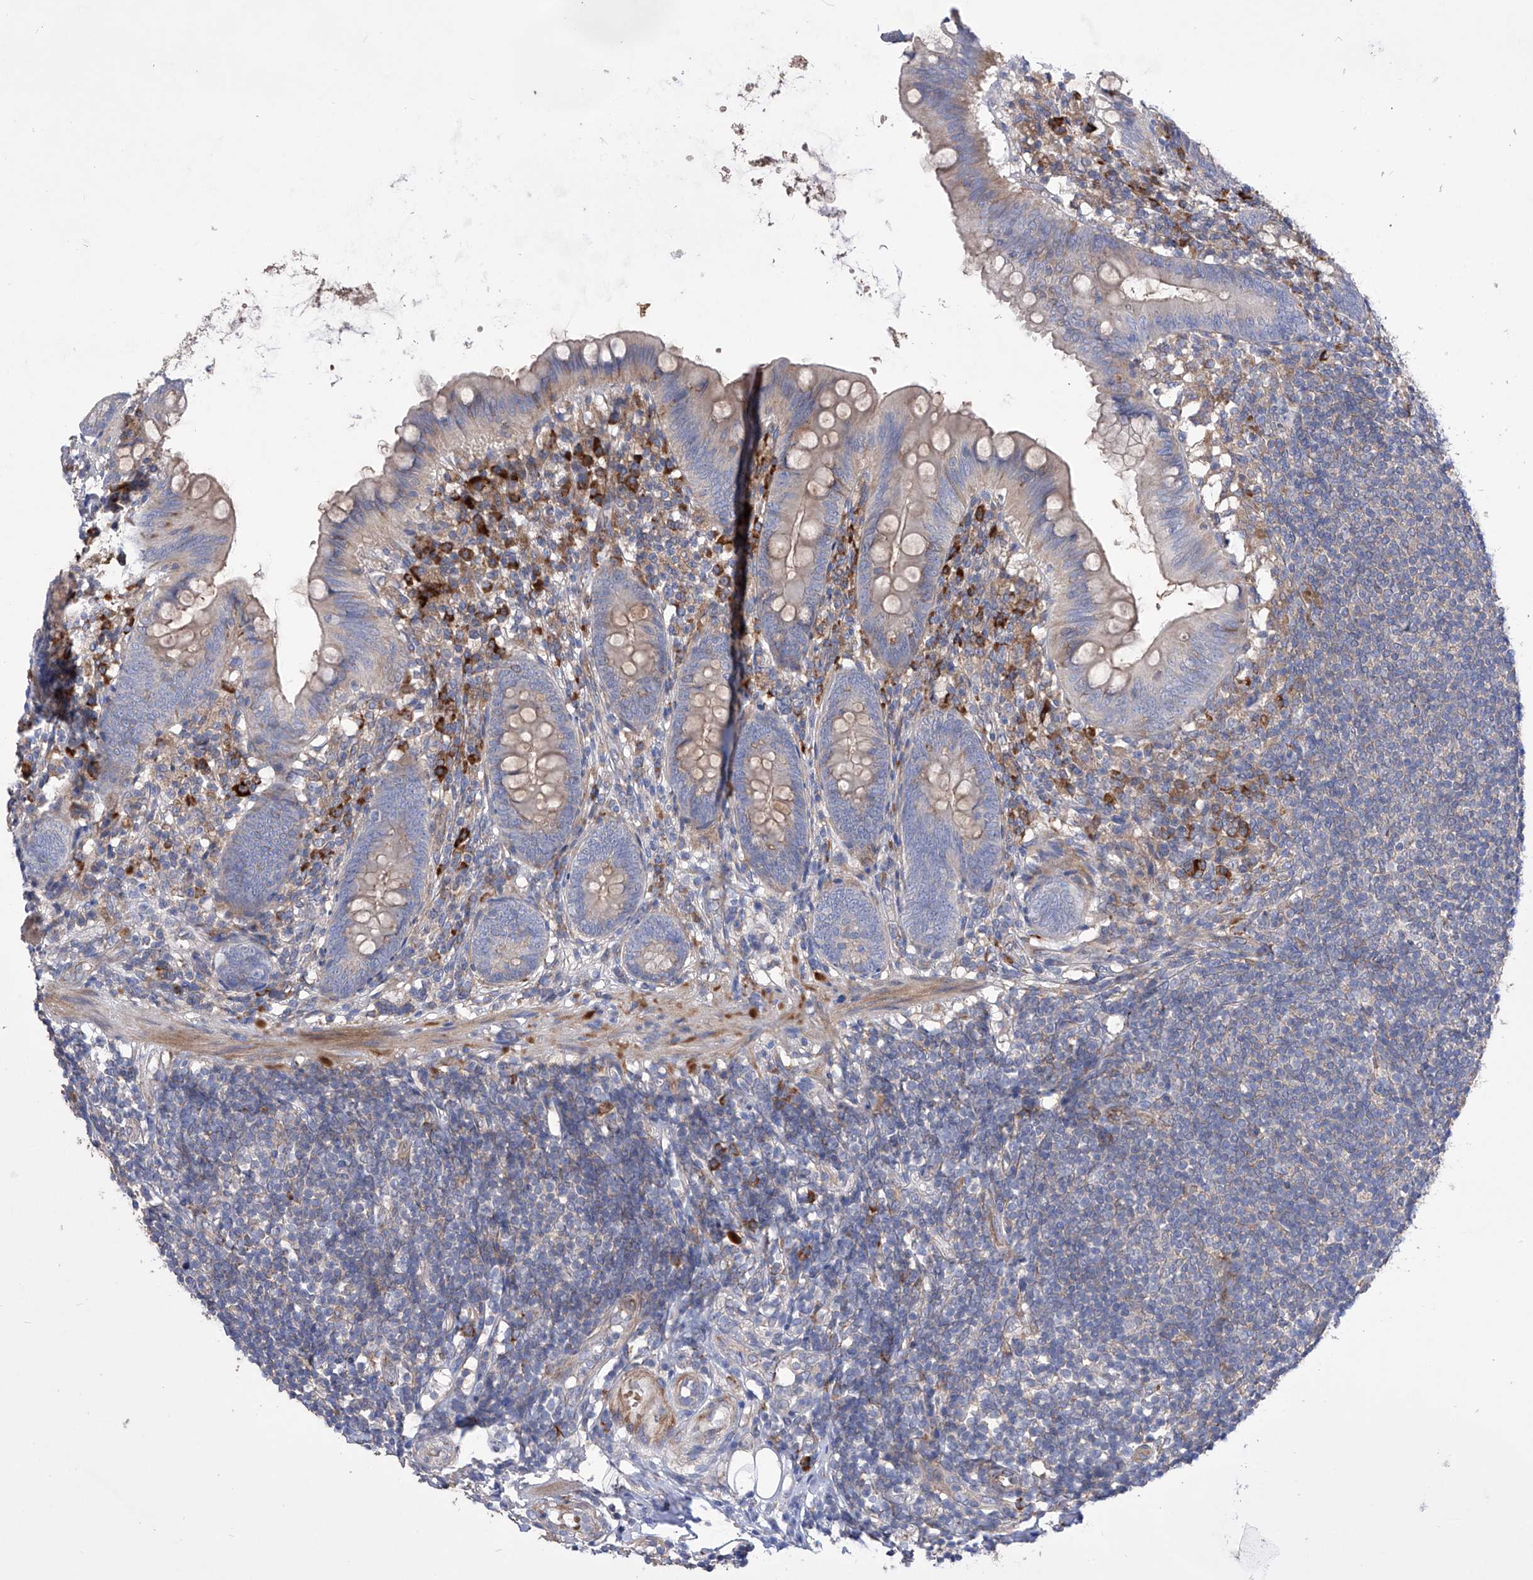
{"staining": {"intensity": "weak", "quantity": "<25%", "location": "cytoplasmic/membranous"}, "tissue": "appendix", "cell_type": "Glandular cells", "image_type": "normal", "snomed": [{"axis": "morphology", "description": "Normal tissue, NOS"}, {"axis": "topography", "description": "Appendix"}], "caption": "The immunohistochemistry photomicrograph has no significant staining in glandular cells of appendix. (DAB immunohistochemistry, high magnification).", "gene": "NFATC4", "patient": {"sex": "female", "age": 62}}